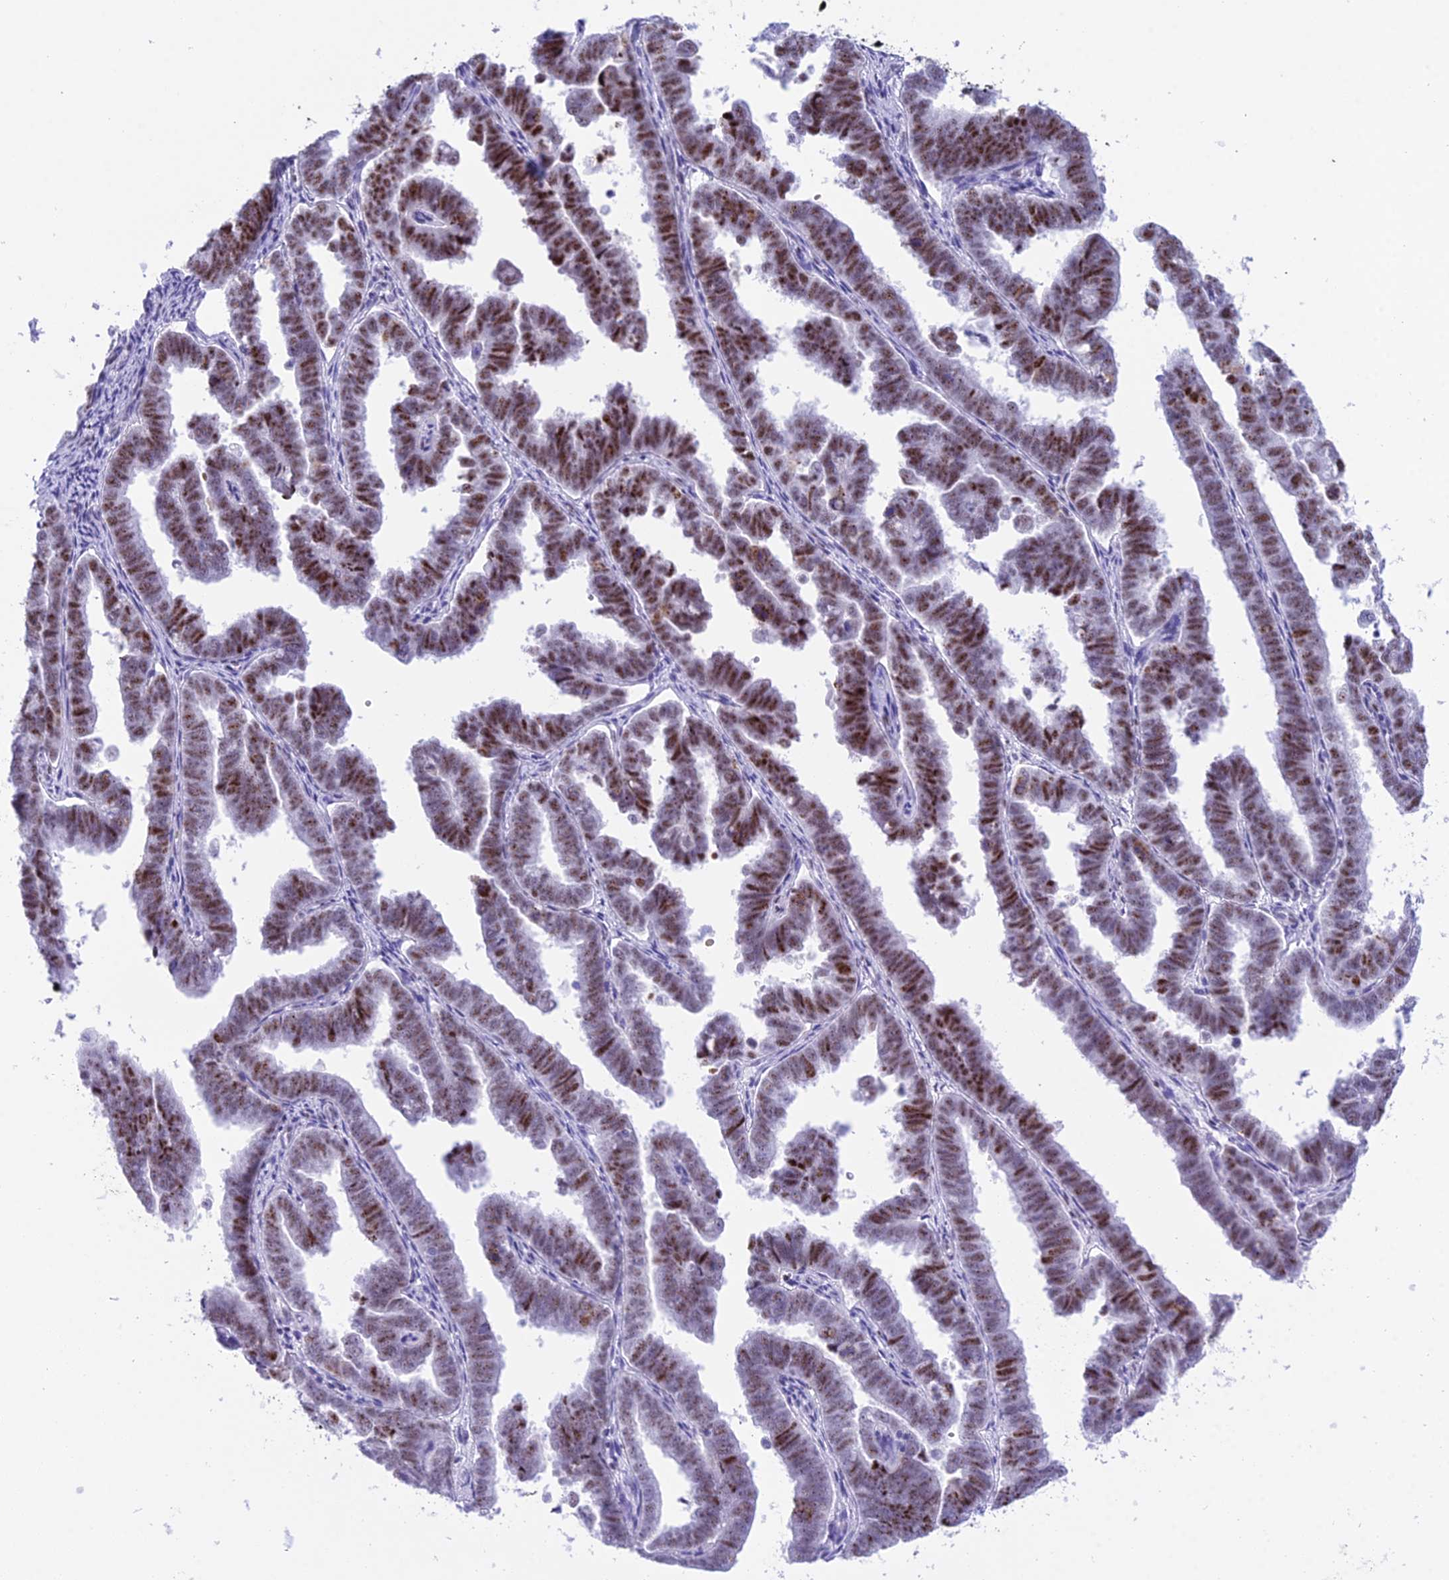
{"staining": {"intensity": "moderate", "quantity": ">75%", "location": "nuclear"}, "tissue": "endometrial cancer", "cell_type": "Tumor cells", "image_type": "cancer", "snomed": [{"axis": "morphology", "description": "Adenocarcinoma, NOS"}, {"axis": "topography", "description": "Endometrium"}], "caption": "High-magnification brightfield microscopy of endometrial cancer (adenocarcinoma) stained with DAB (3,3'-diaminobenzidine) (brown) and counterstained with hematoxylin (blue). tumor cells exhibit moderate nuclear staining is present in approximately>75% of cells.", "gene": "RNPS1", "patient": {"sex": "female", "age": 75}}